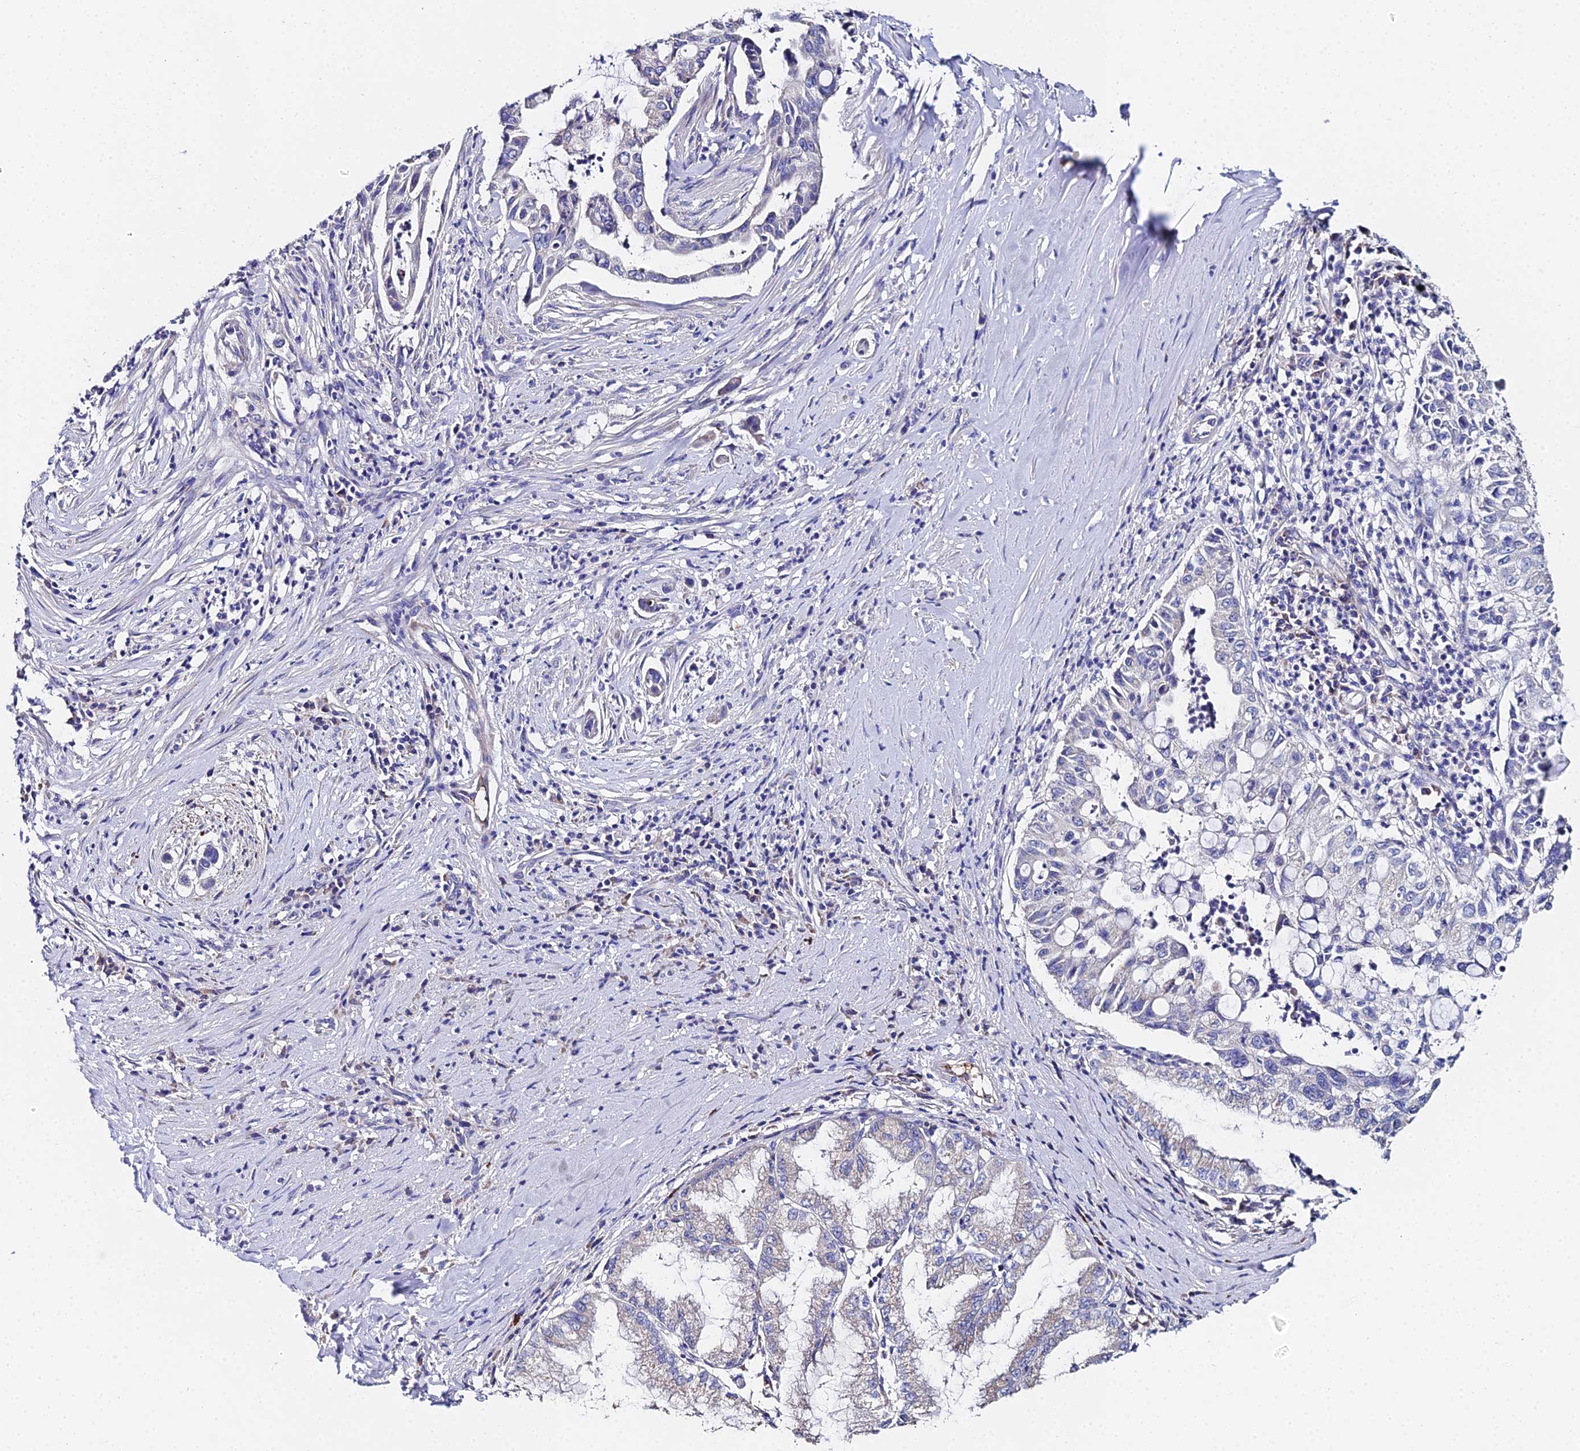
{"staining": {"intensity": "negative", "quantity": "none", "location": "none"}, "tissue": "pancreatic cancer", "cell_type": "Tumor cells", "image_type": "cancer", "snomed": [{"axis": "morphology", "description": "Adenocarcinoma, NOS"}, {"axis": "topography", "description": "Pancreas"}], "caption": "The image demonstrates no significant staining in tumor cells of pancreatic cancer.", "gene": "UBE2L3", "patient": {"sex": "male", "age": 73}}